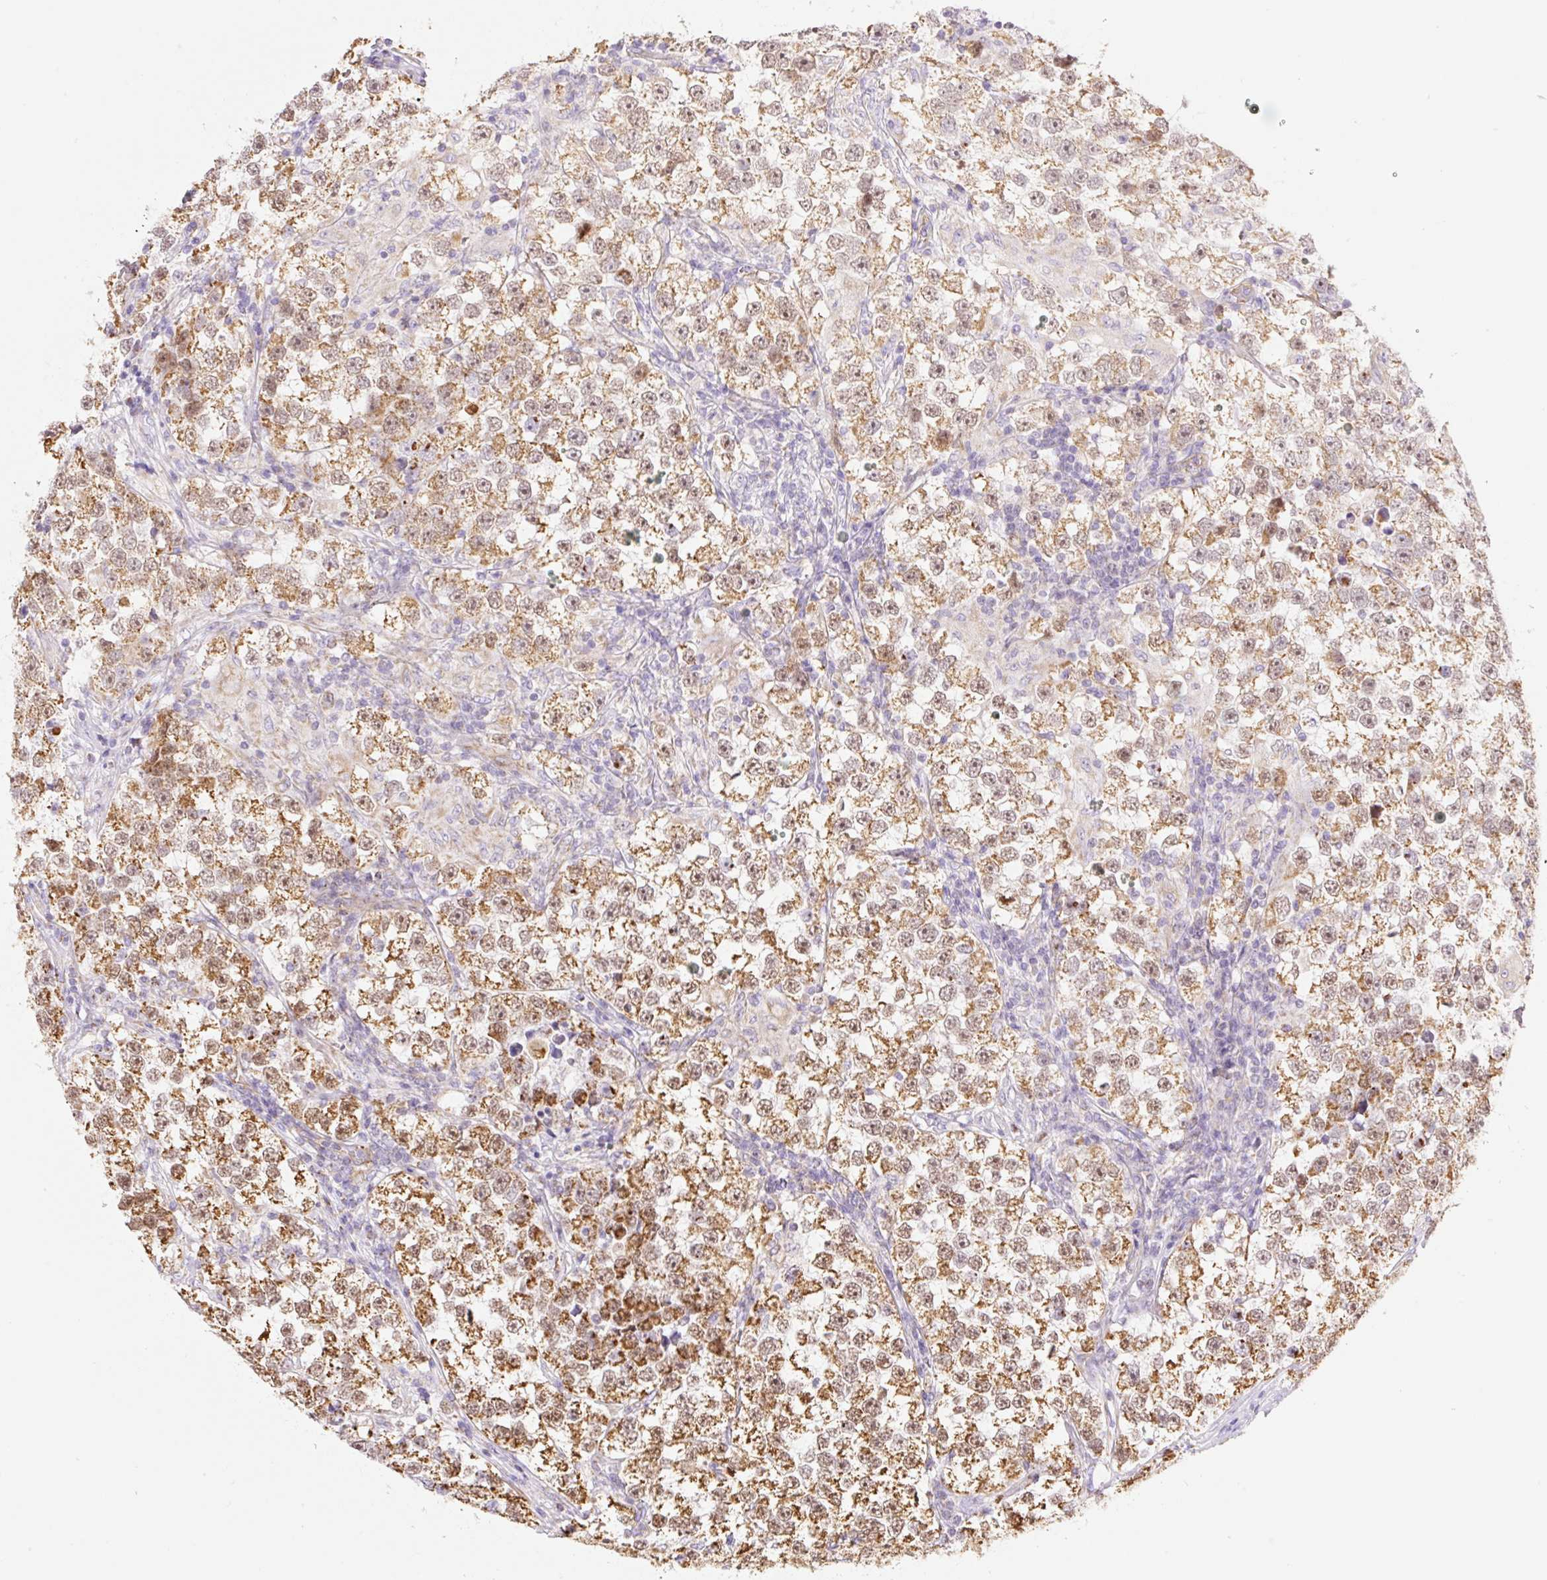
{"staining": {"intensity": "moderate", "quantity": ">75%", "location": "cytoplasmic/membranous,nuclear"}, "tissue": "testis cancer", "cell_type": "Tumor cells", "image_type": "cancer", "snomed": [{"axis": "morphology", "description": "Seminoma, NOS"}, {"axis": "topography", "description": "Testis"}], "caption": "IHC histopathology image of testis cancer stained for a protein (brown), which reveals medium levels of moderate cytoplasmic/membranous and nuclear expression in approximately >75% of tumor cells.", "gene": "ESAM", "patient": {"sex": "male", "age": 46}}